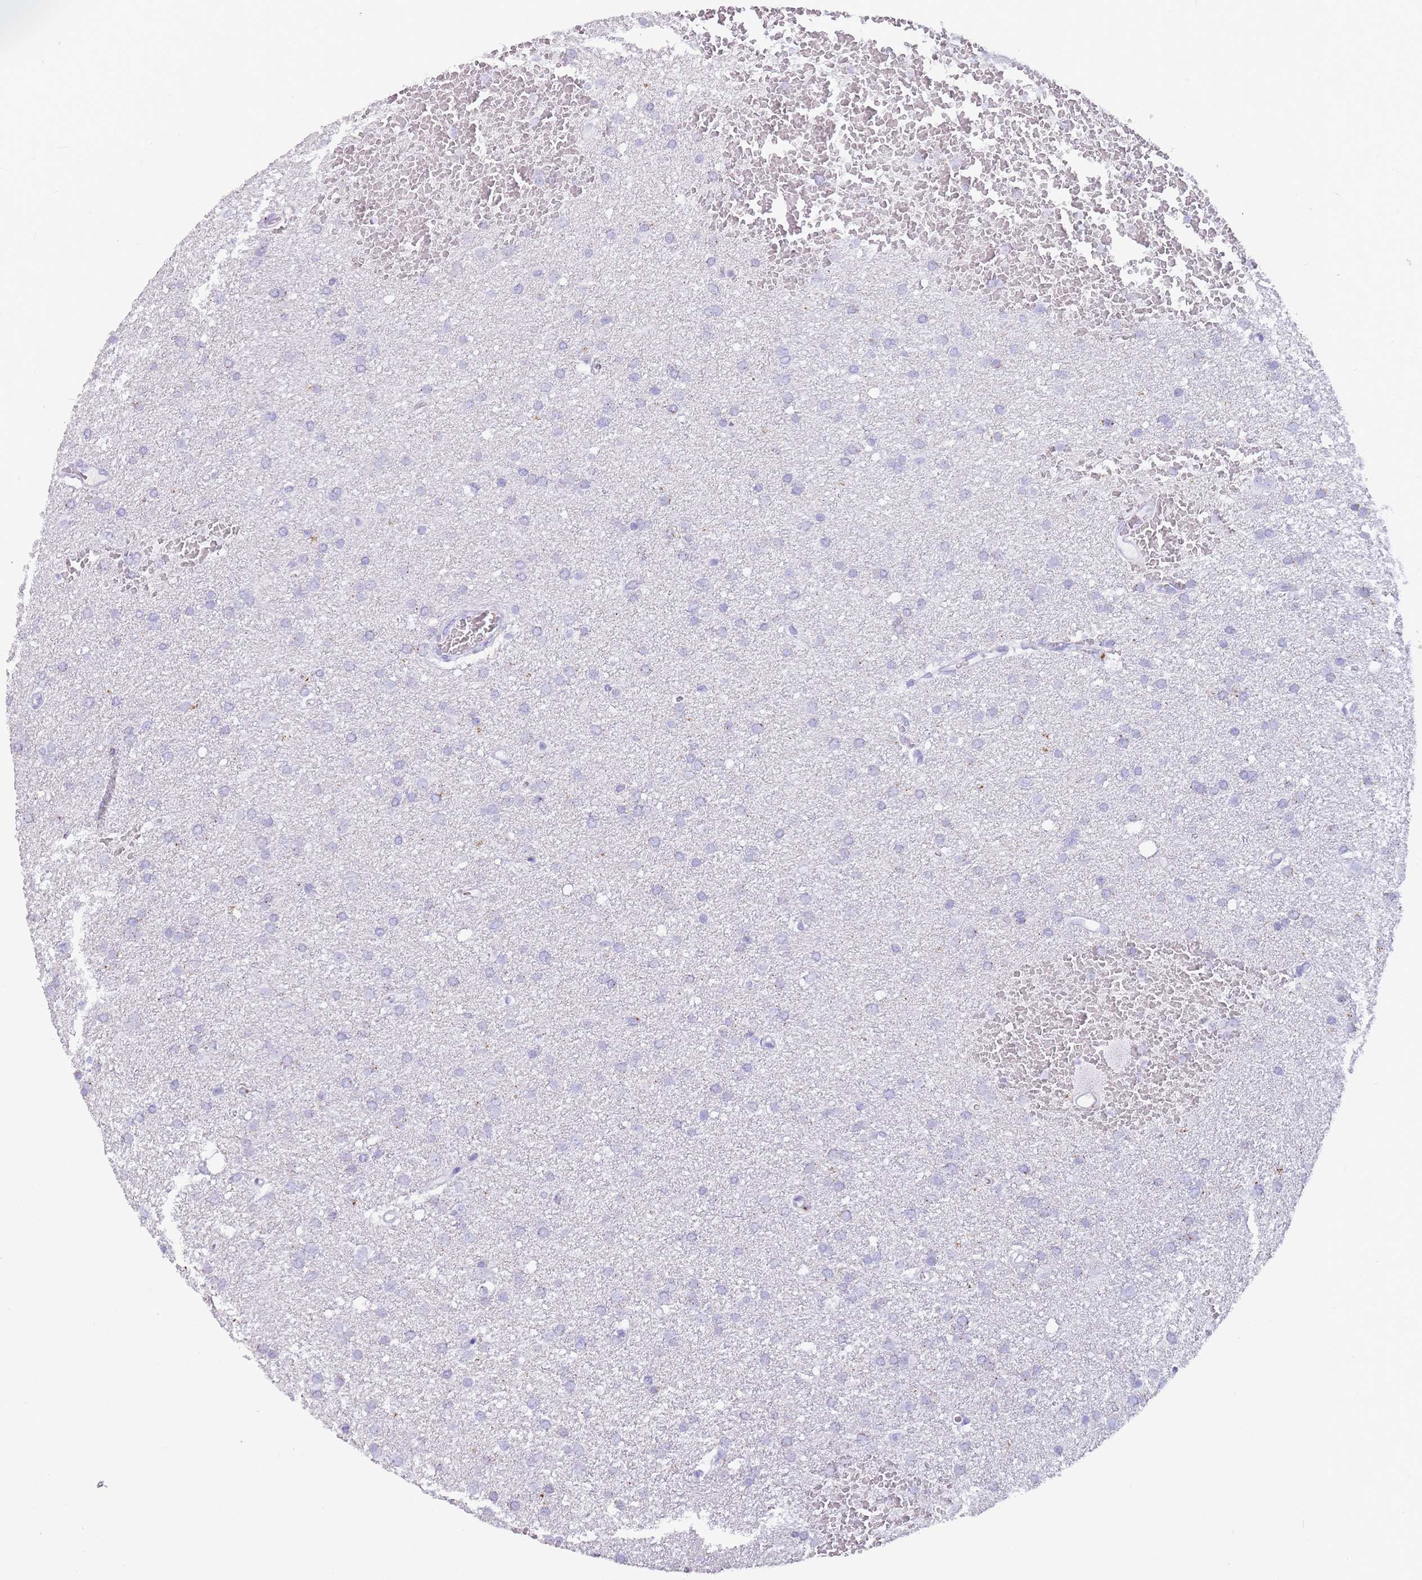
{"staining": {"intensity": "negative", "quantity": "none", "location": "none"}, "tissue": "glioma", "cell_type": "Tumor cells", "image_type": "cancer", "snomed": [{"axis": "morphology", "description": "Glioma, malignant, High grade"}, {"axis": "topography", "description": "Cerebral cortex"}], "caption": "Immunohistochemistry micrograph of neoplastic tissue: malignant glioma (high-grade) stained with DAB exhibits no significant protein staining in tumor cells. (Brightfield microscopy of DAB (3,3'-diaminobenzidine) IHC at high magnification).", "gene": "GAA", "patient": {"sex": "female", "age": 36}}